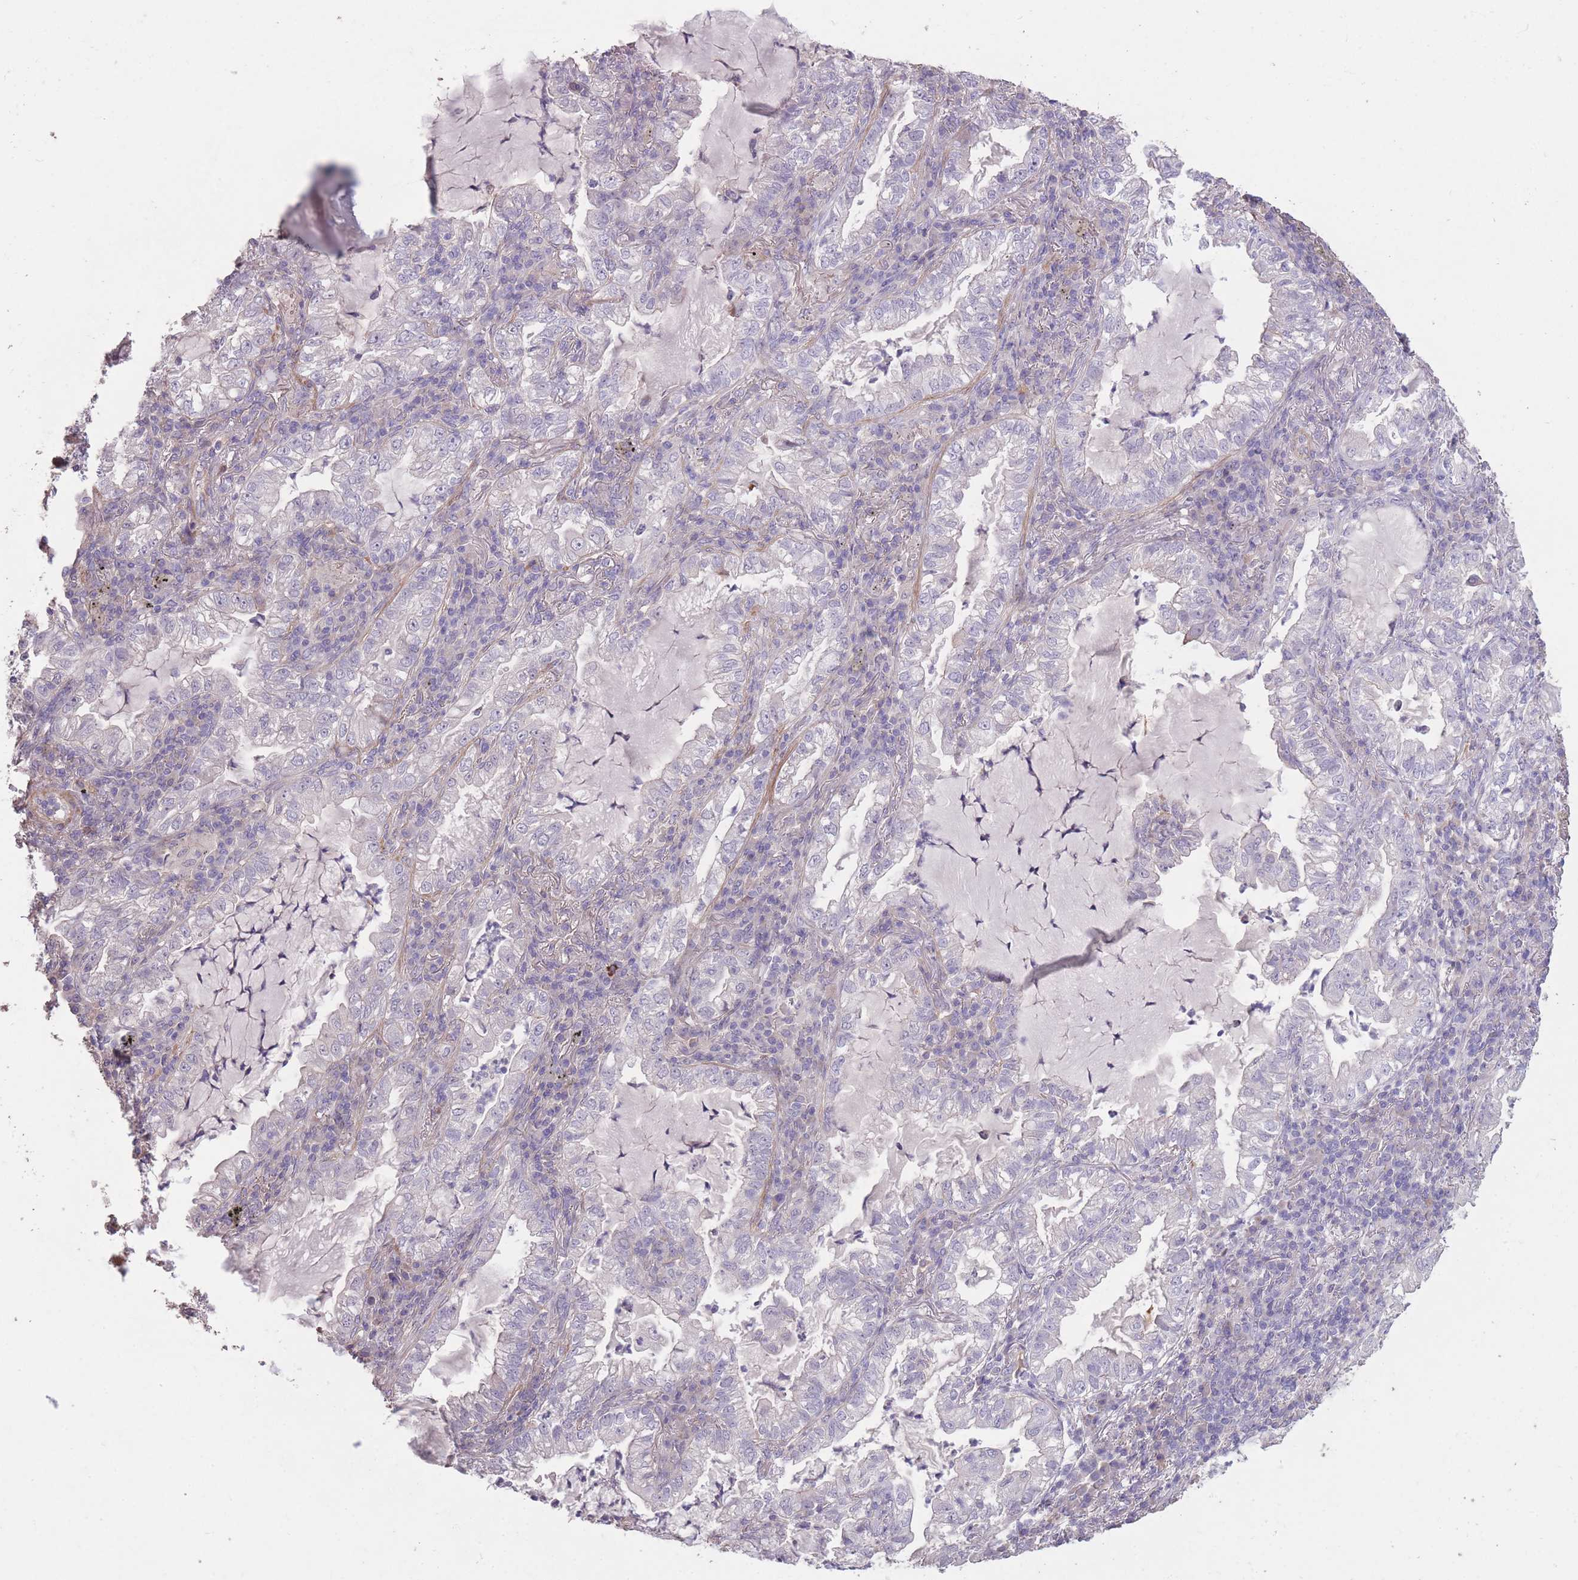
{"staining": {"intensity": "negative", "quantity": "none", "location": "none"}, "tissue": "lung cancer", "cell_type": "Tumor cells", "image_type": "cancer", "snomed": [{"axis": "morphology", "description": "Adenocarcinoma, NOS"}, {"axis": "topography", "description": "Lung"}], "caption": "High power microscopy image of an immunohistochemistry micrograph of adenocarcinoma (lung), revealing no significant expression in tumor cells. (IHC, brightfield microscopy, high magnification).", "gene": "RSPH10B", "patient": {"sex": "female", "age": 73}}